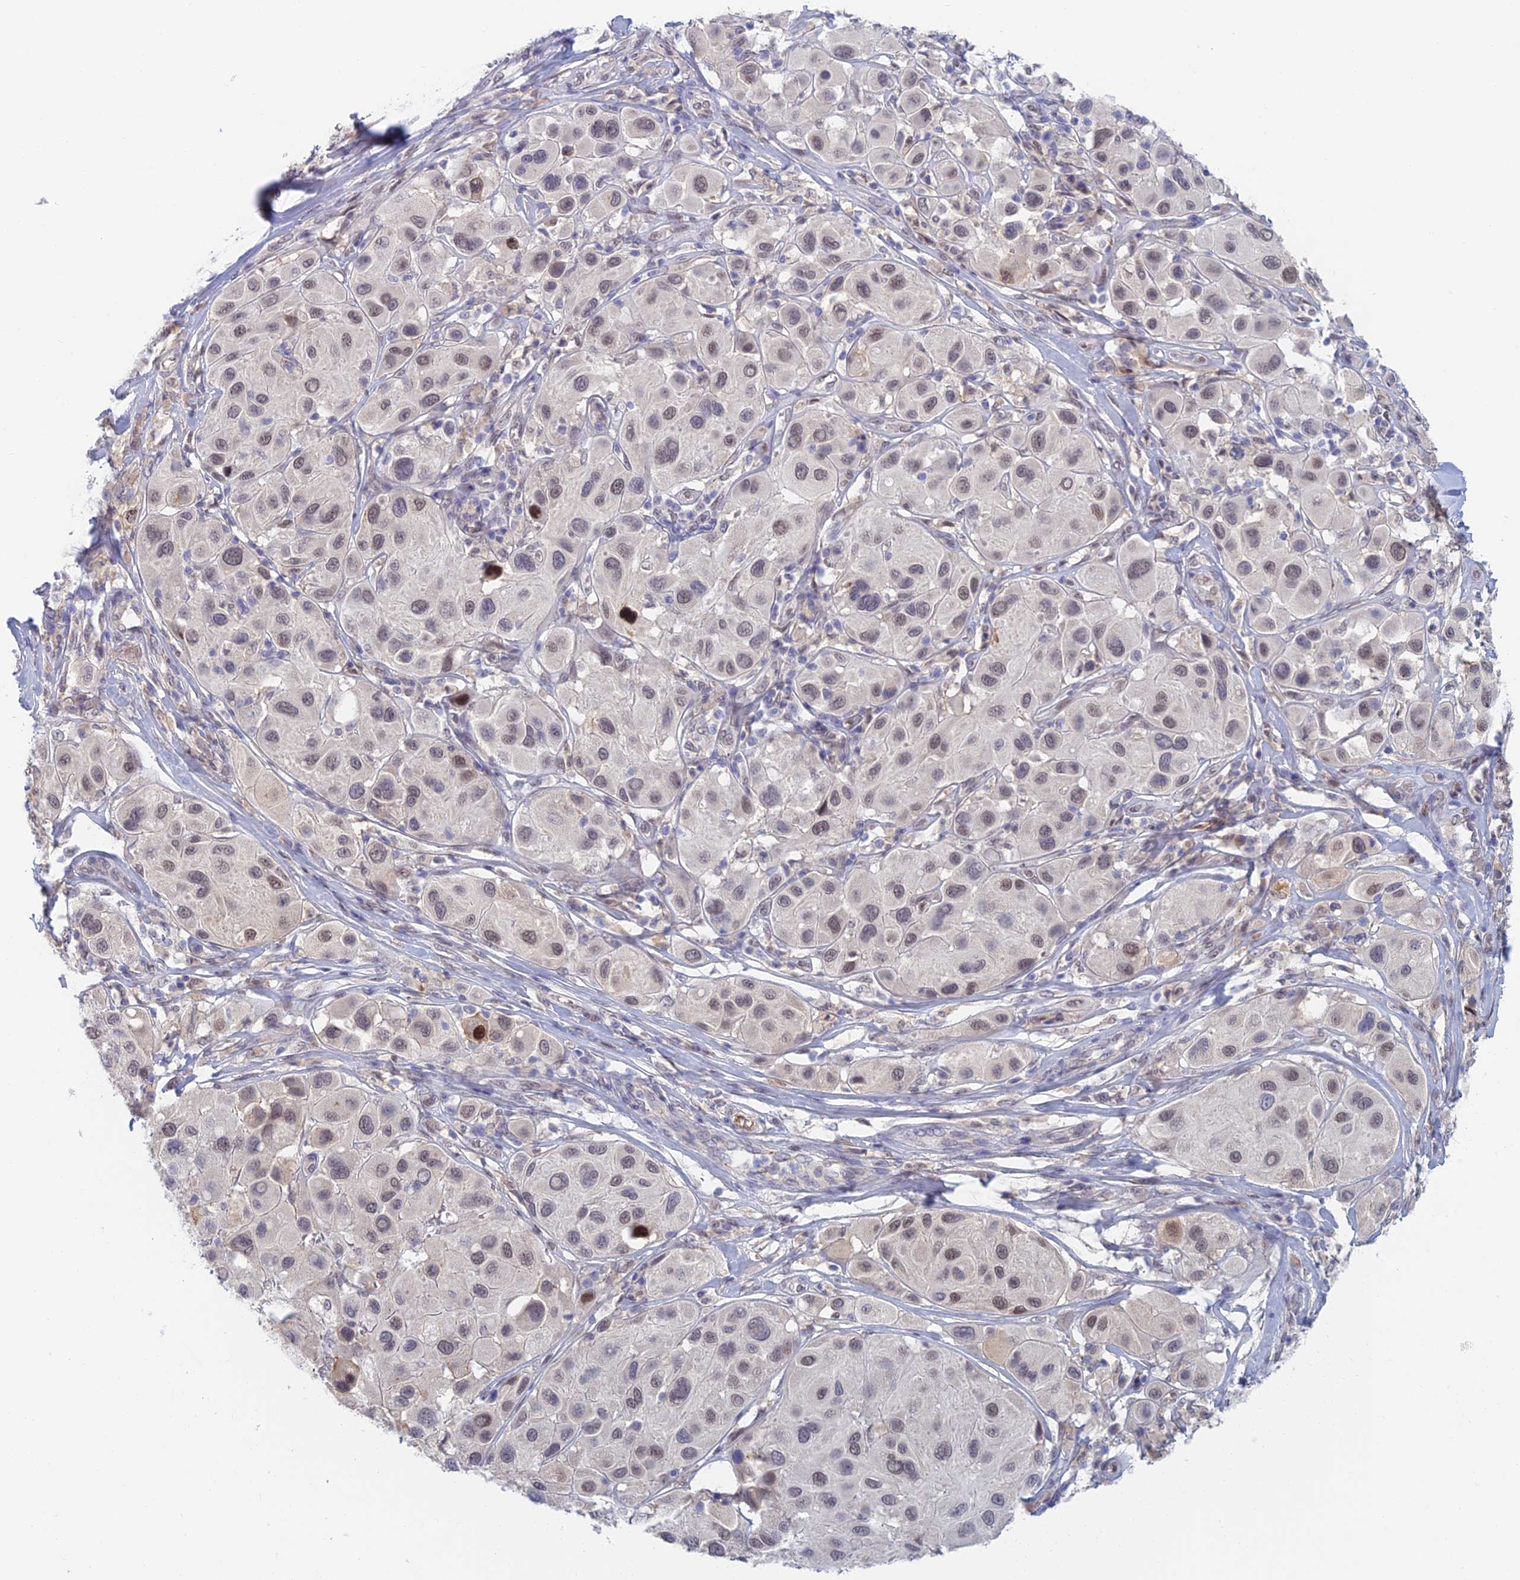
{"staining": {"intensity": "weak", "quantity": "<25%", "location": "nuclear"}, "tissue": "melanoma", "cell_type": "Tumor cells", "image_type": "cancer", "snomed": [{"axis": "morphology", "description": "Malignant melanoma, Metastatic site"}, {"axis": "topography", "description": "Skin"}], "caption": "Immunohistochemistry (IHC) of malignant melanoma (metastatic site) reveals no expression in tumor cells. (Stains: DAB immunohistochemistry with hematoxylin counter stain, Microscopy: brightfield microscopy at high magnification).", "gene": "ZUP1", "patient": {"sex": "male", "age": 41}}